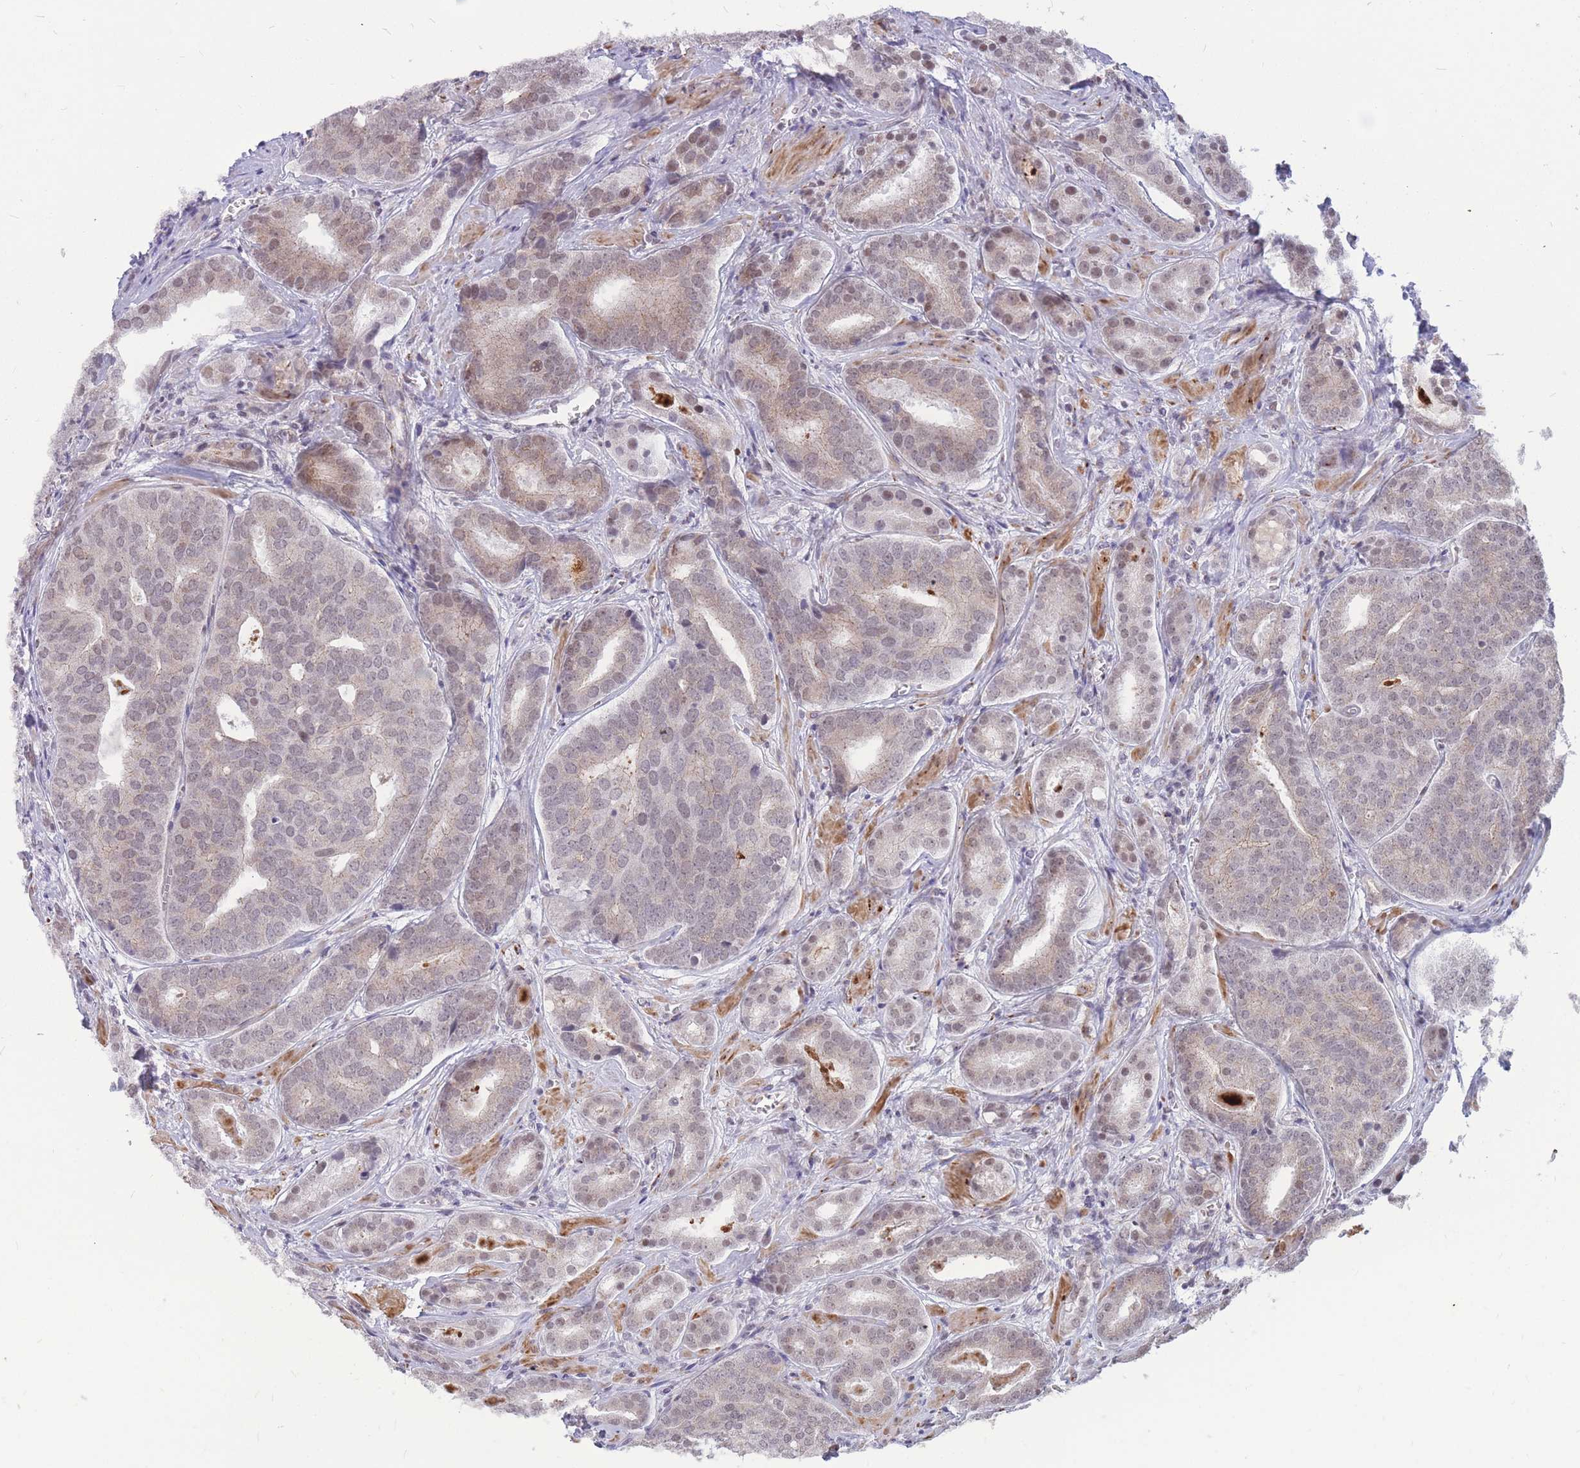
{"staining": {"intensity": "weak", "quantity": "25%-75%", "location": "cytoplasmic/membranous,nuclear"}, "tissue": "prostate cancer", "cell_type": "Tumor cells", "image_type": "cancer", "snomed": [{"axis": "morphology", "description": "Adenocarcinoma, High grade"}, {"axis": "topography", "description": "Prostate"}], "caption": "Human prostate cancer stained with a protein marker demonstrates weak staining in tumor cells.", "gene": "ADD2", "patient": {"sex": "male", "age": 55}}